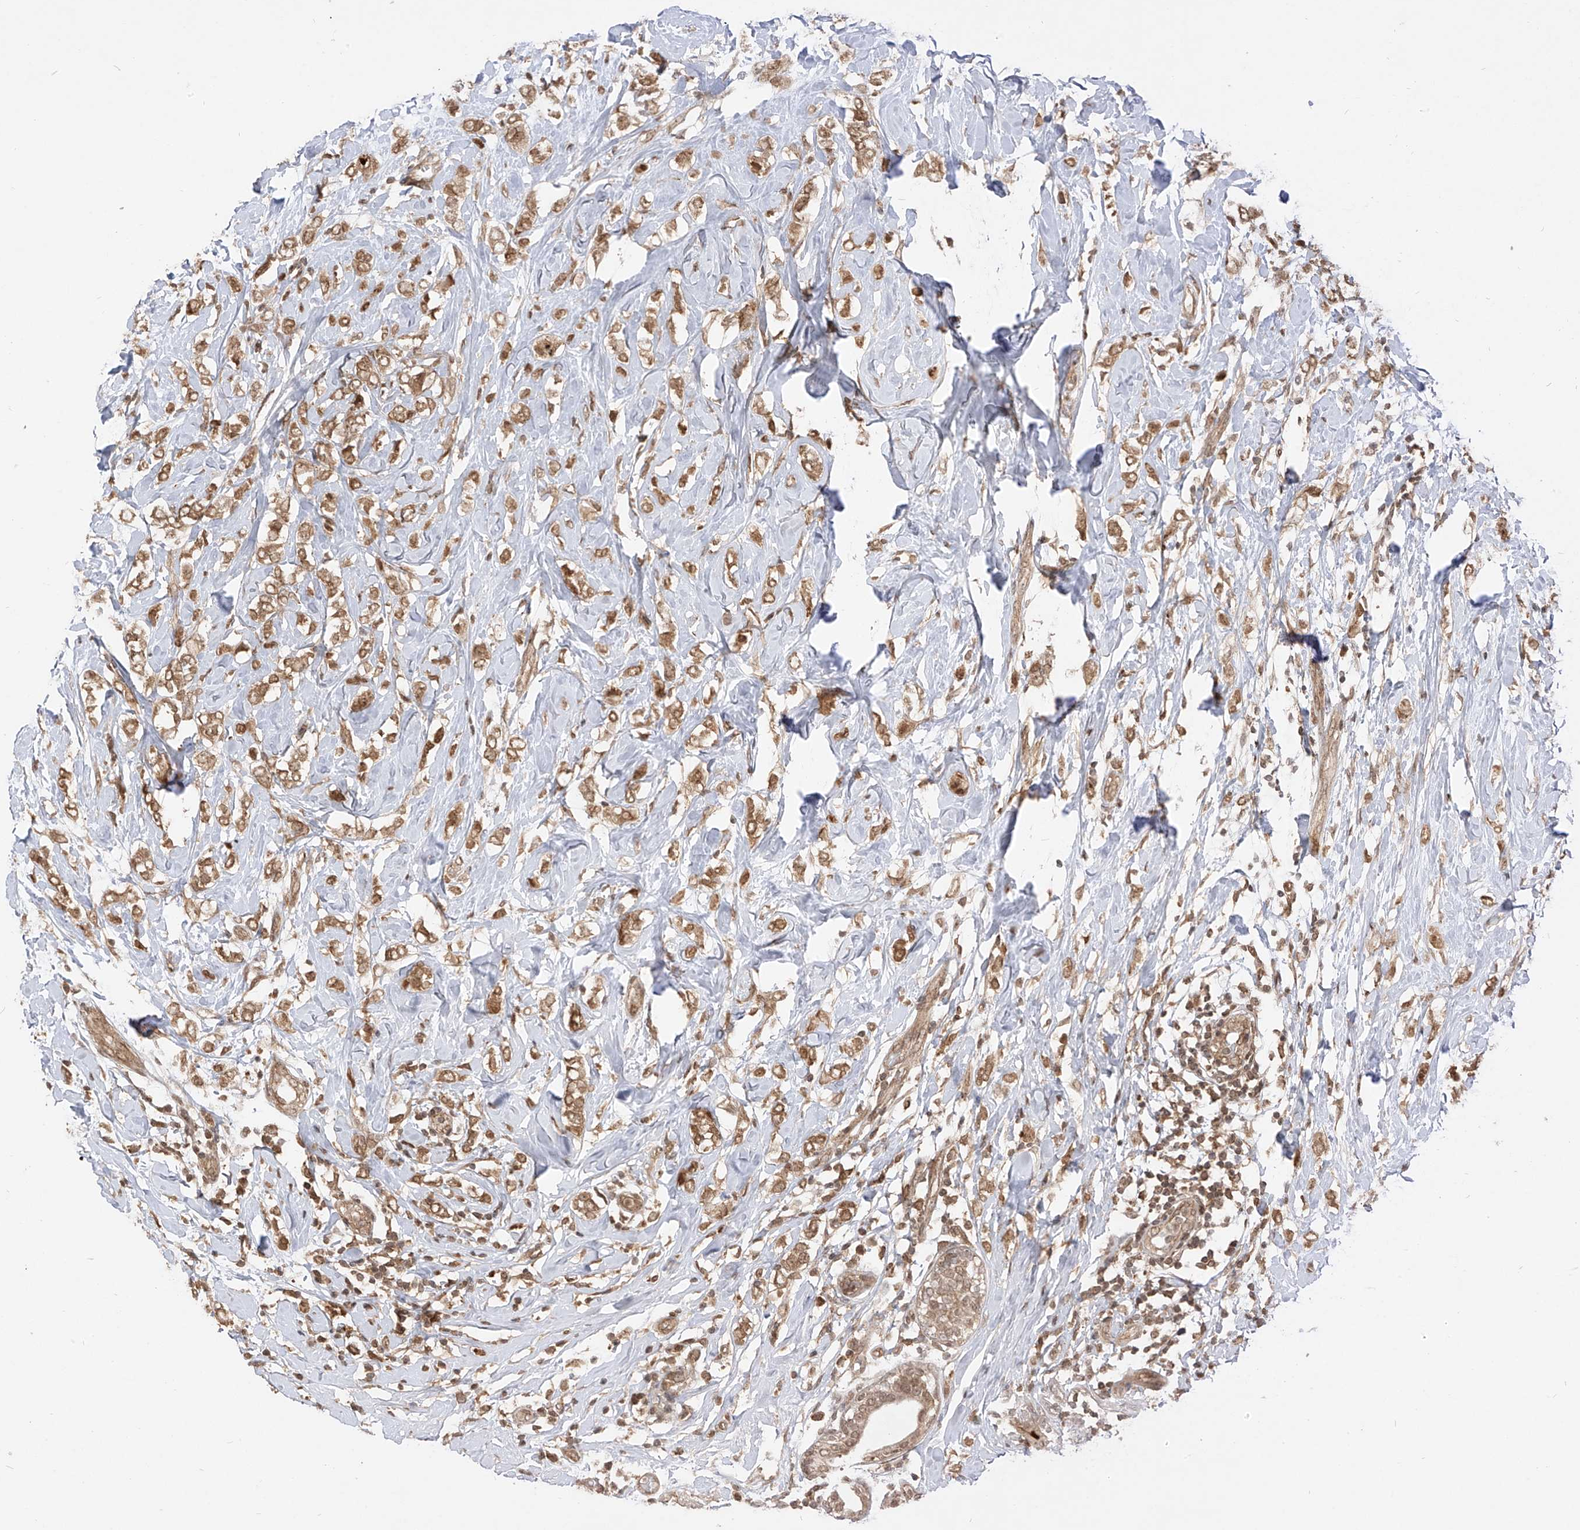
{"staining": {"intensity": "moderate", "quantity": ">75%", "location": "cytoplasmic/membranous,nuclear"}, "tissue": "breast cancer", "cell_type": "Tumor cells", "image_type": "cancer", "snomed": [{"axis": "morphology", "description": "Normal tissue, NOS"}, {"axis": "morphology", "description": "Lobular carcinoma"}, {"axis": "topography", "description": "Breast"}], "caption": "An IHC photomicrograph of neoplastic tissue is shown. Protein staining in brown labels moderate cytoplasmic/membranous and nuclear positivity in breast lobular carcinoma within tumor cells. The staining was performed using DAB, with brown indicating positive protein expression. Nuclei are stained blue with hematoxylin.", "gene": "LCOR", "patient": {"sex": "female", "age": 47}}